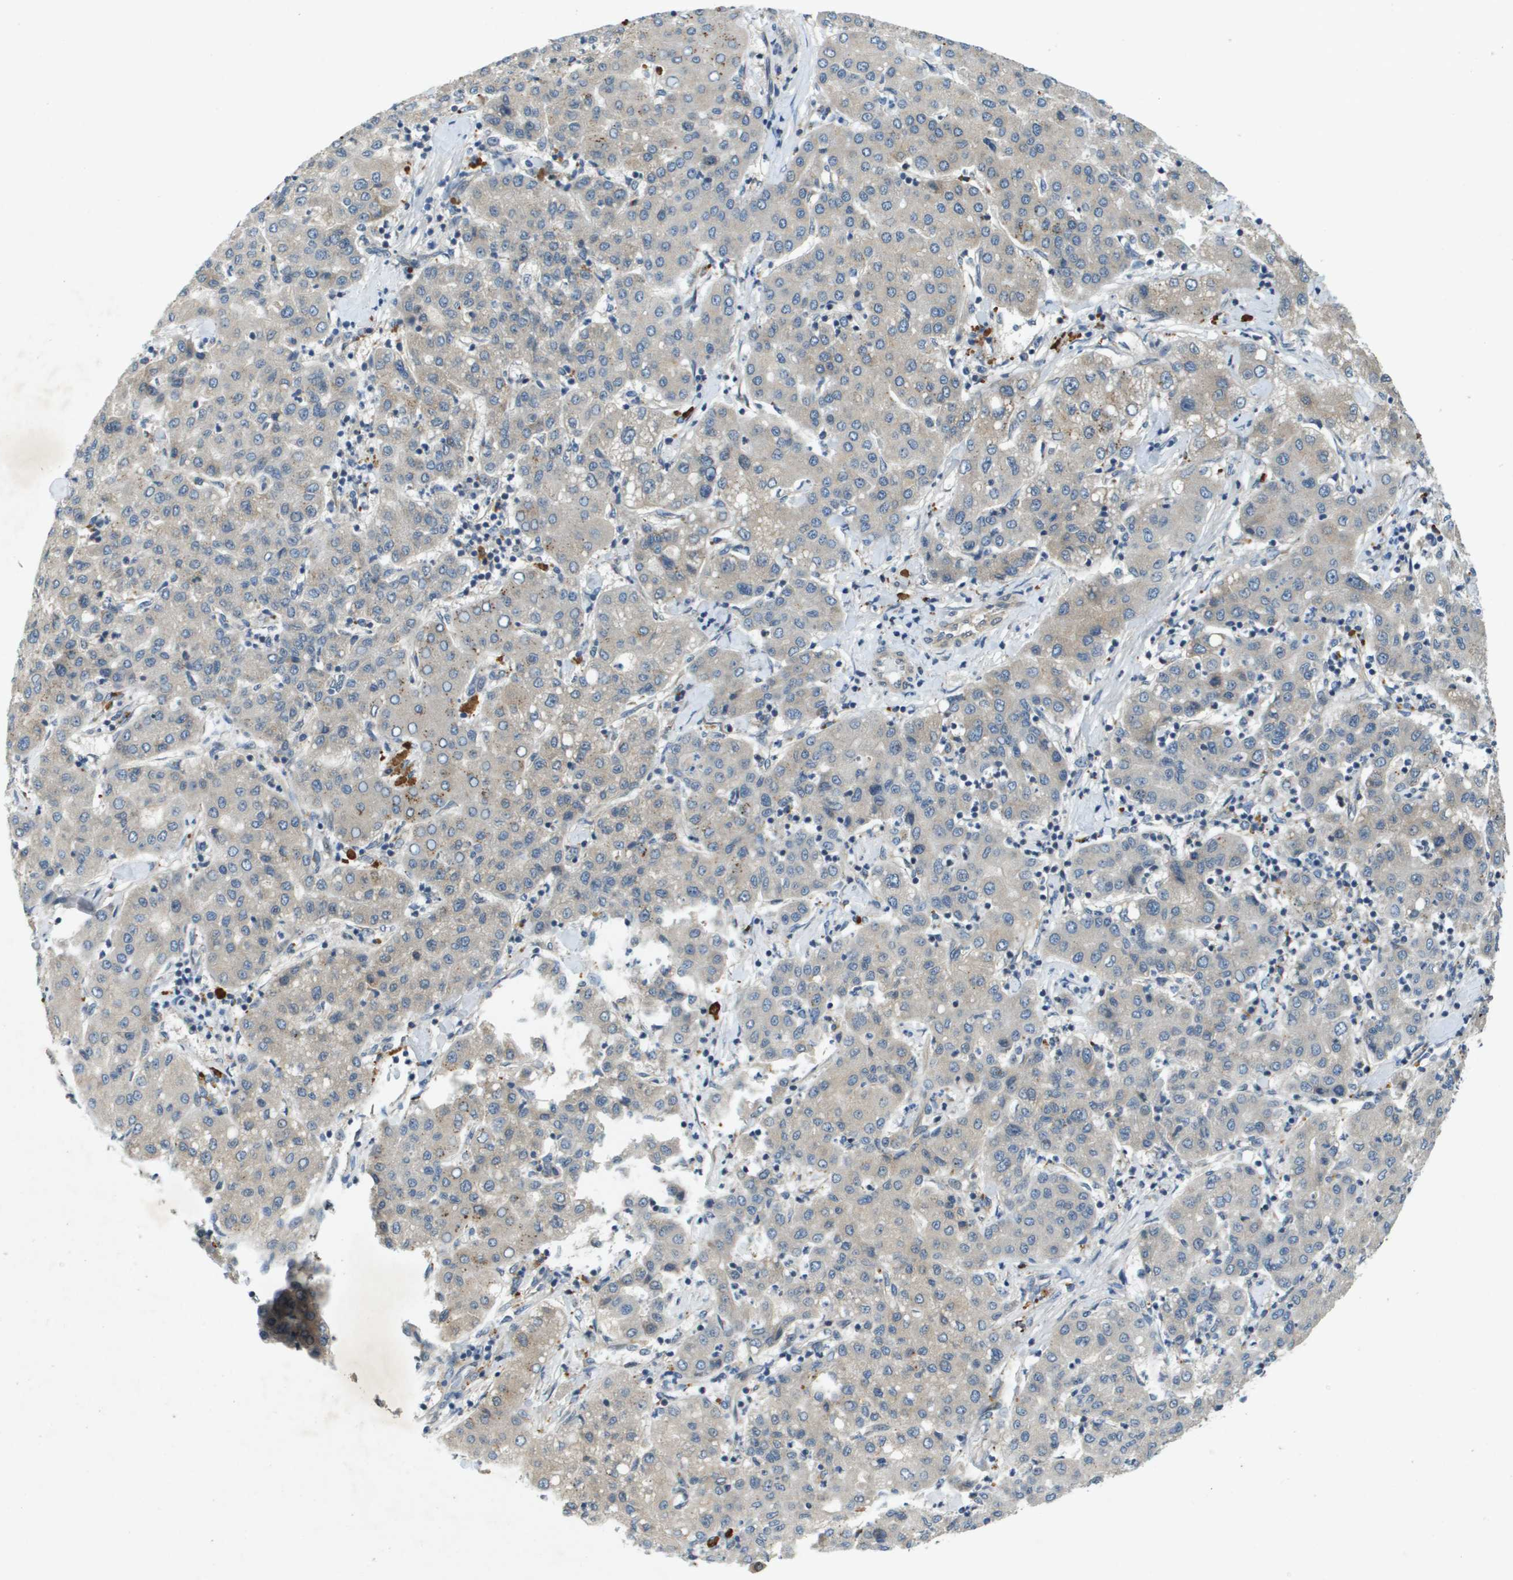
{"staining": {"intensity": "weak", "quantity": "<25%", "location": "cytoplasmic/membranous"}, "tissue": "liver cancer", "cell_type": "Tumor cells", "image_type": "cancer", "snomed": [{"axis": "morphology", "description": "Carcinoma, Hepatocellular, NOS"}, {"axis": "topography", "description": "Liver"}], "caption": "The IHC photomicrograph has no significant staining in tumor cells of liver cancer tissue.", "gene": "PGAP3", "patient": {"sex": "male", "age": 65}}